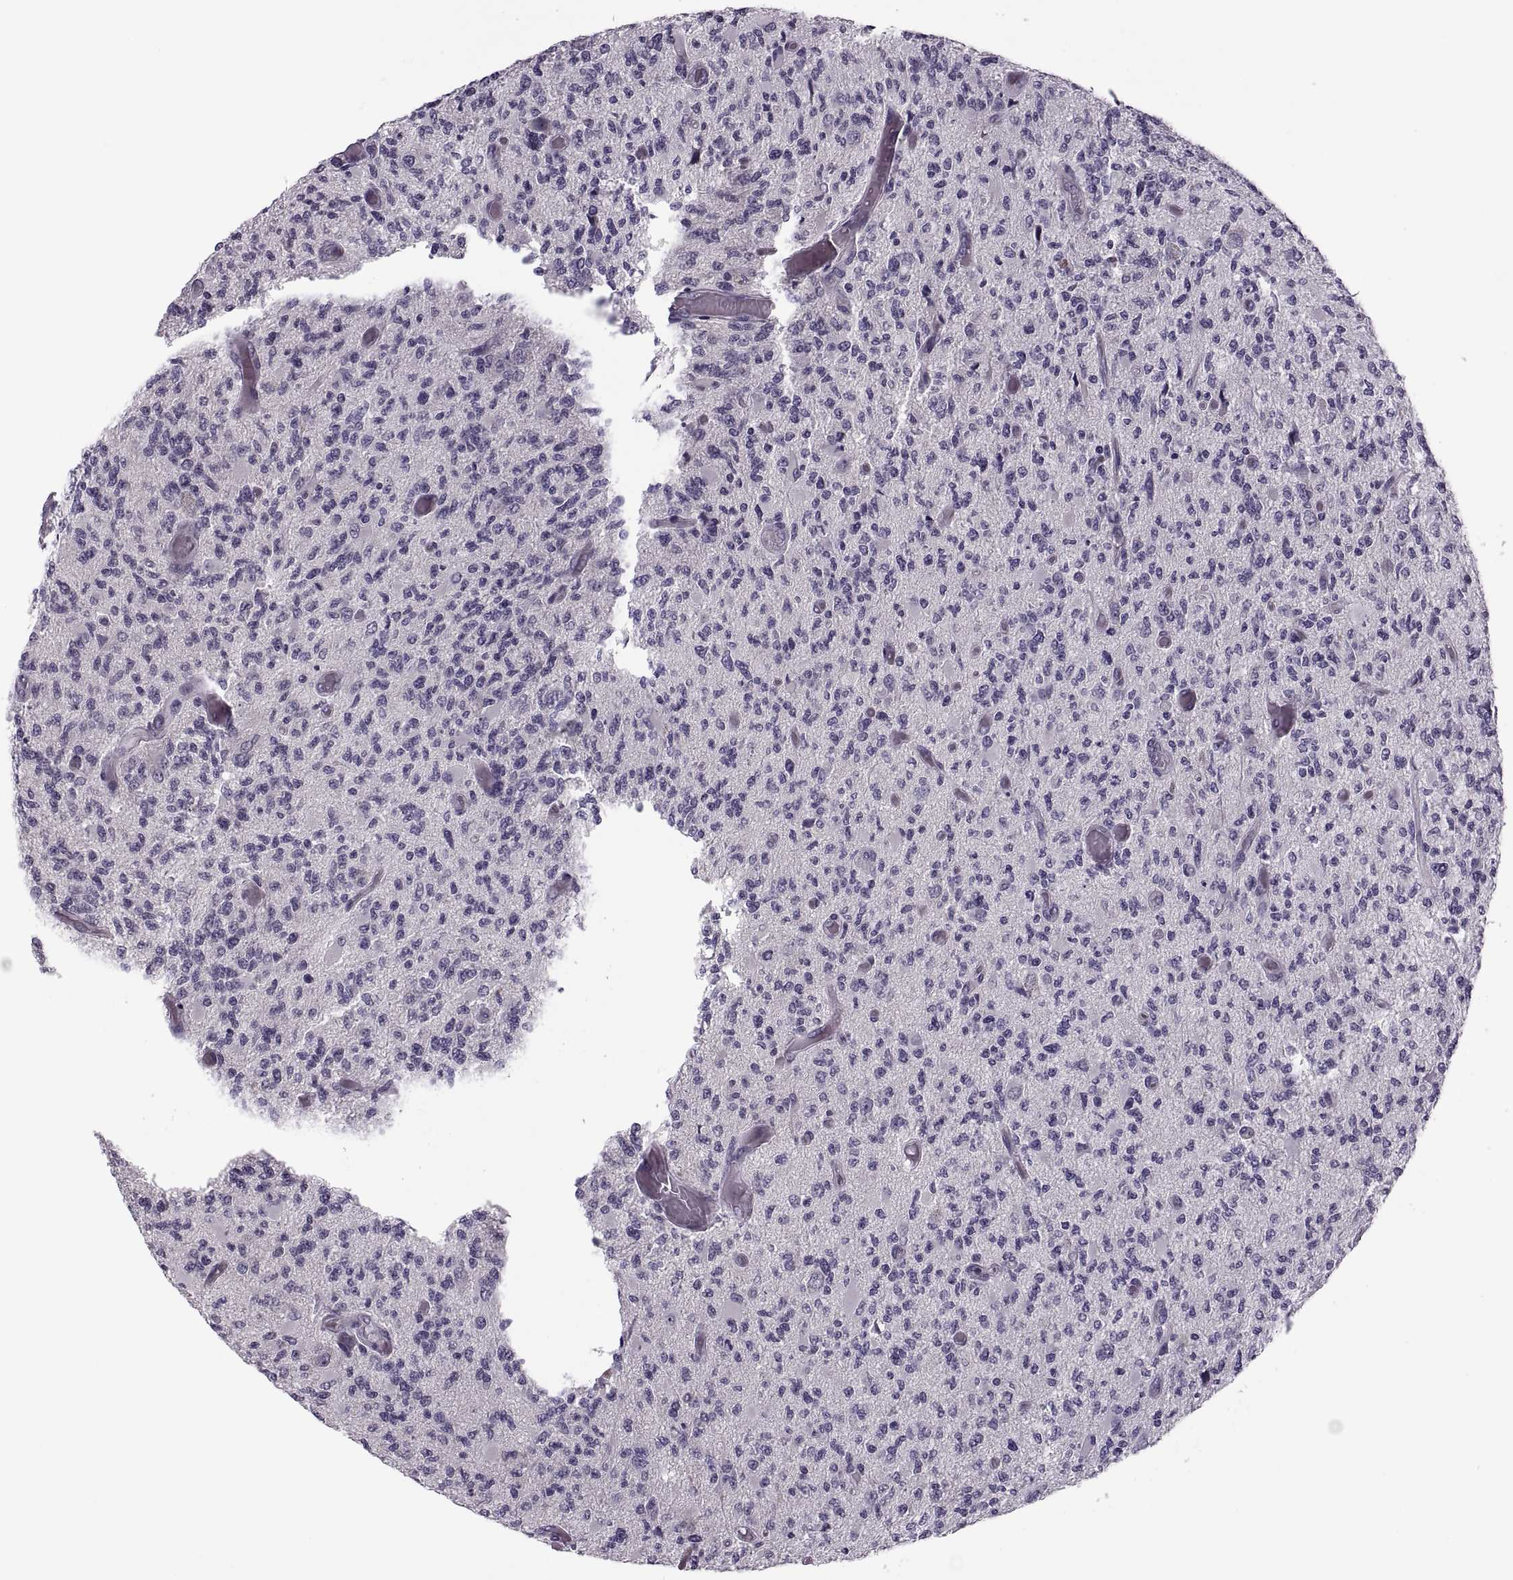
{"staining": {"intensity": "negative", "quantity": "none", "location": "none"}, "tissue": "glioma", "cell_type": "Tumor cells", "image_type": "cancer", "snomed": [{"axis": "morphology", "description": "Glioma, malignant, High grade"}, {"axis": "topography", "description": "Brain"}], "caption": "There is no significant staining in tumor cells of malignant high-grade glioma.", "gene": "PRSS54", "patient": {"sex": "female", "age": 63}}